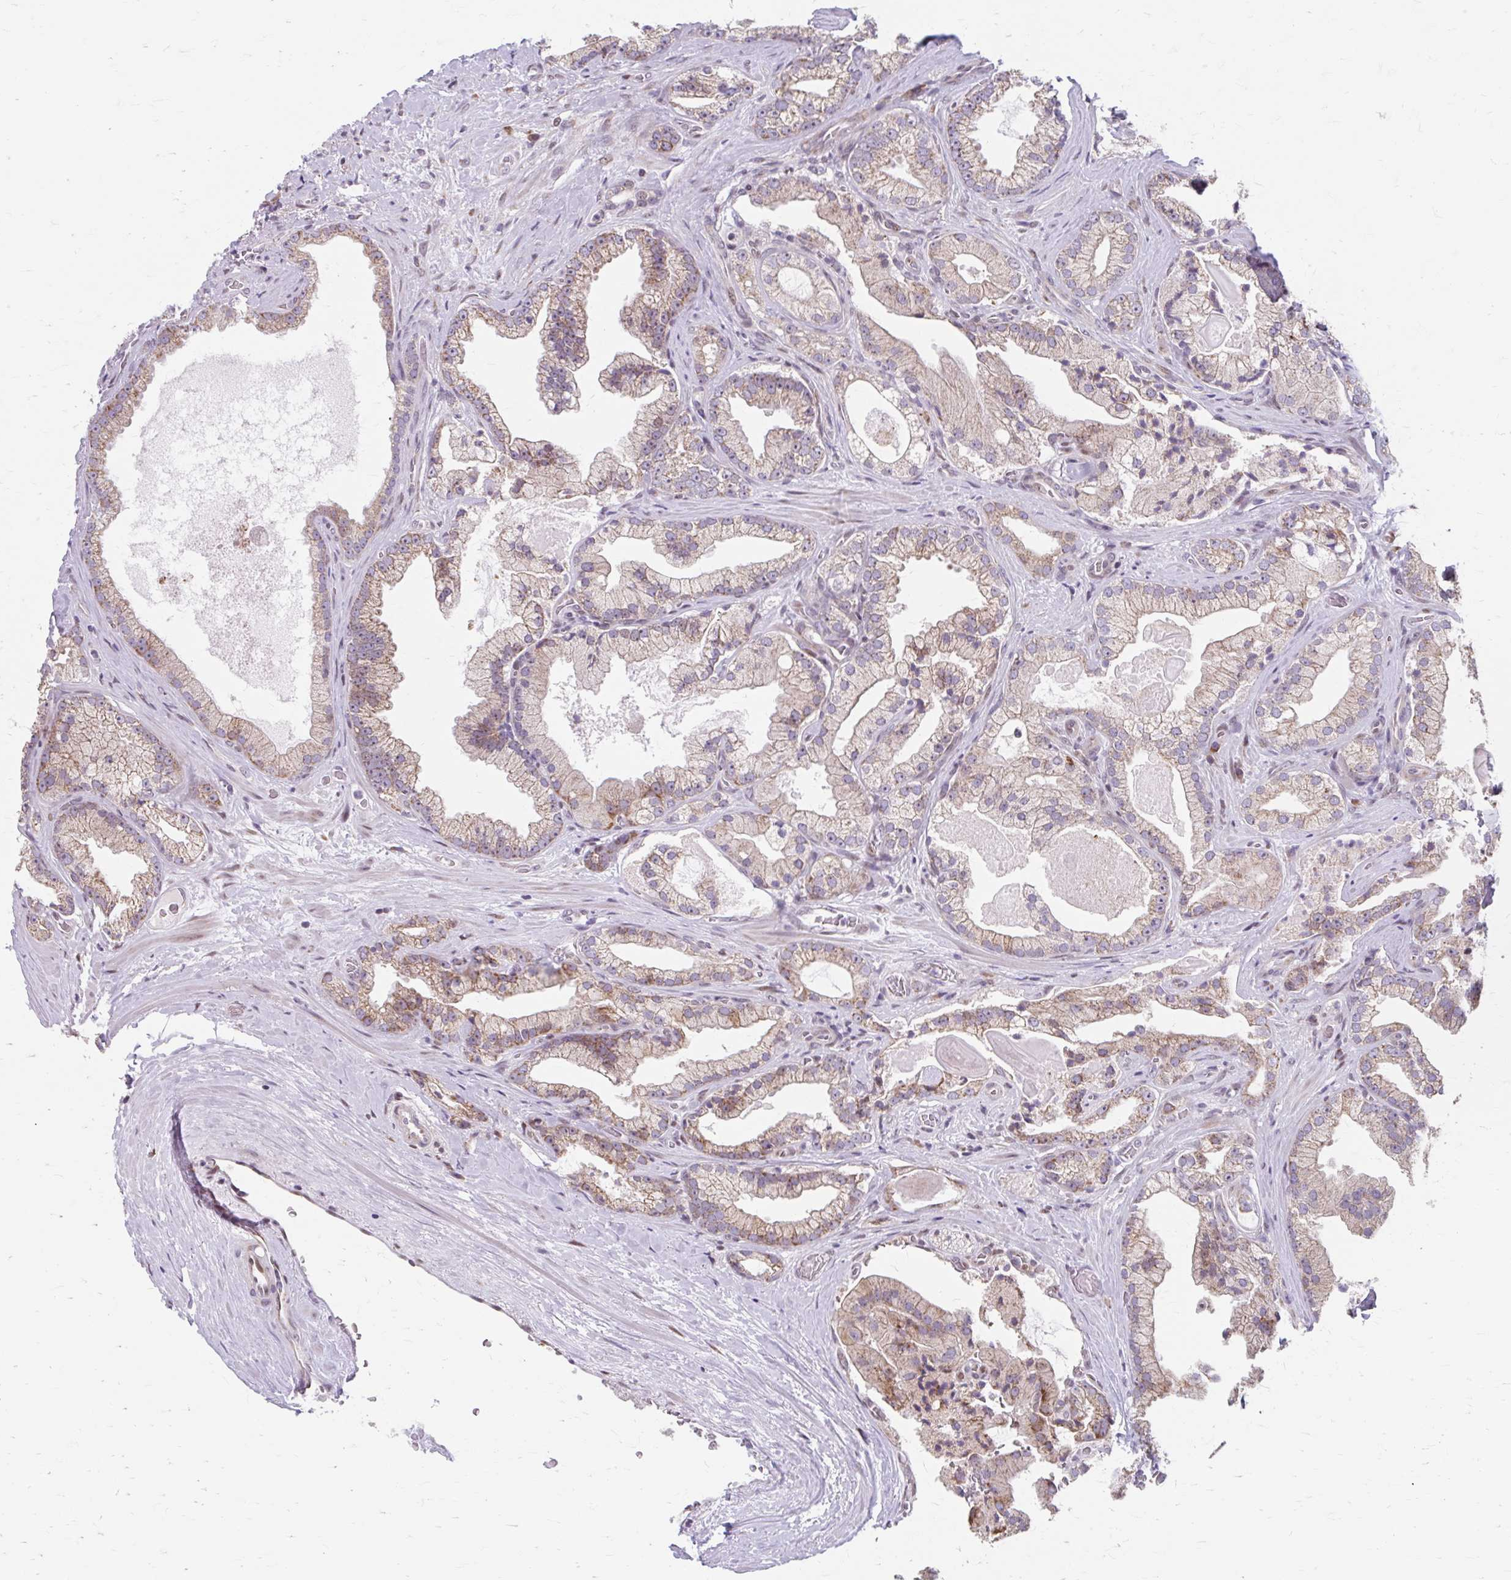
{"staining": {"intensity": "moderate", "quantity": "25%-75%", "location": "cytoplasmic/membranous"}, "tissue": "prostate cancer", "cell_type": "Tumor cells", "image_type": "cancer", "snomed": [{"axis": "morphology", "description": "Adenocarcinoma, High grade"}, {"axis": "topography", "description": "Prostate"}], "caption": "The image exhibits immunohistochemical staining of prostate high-grade adenocarcinoma. There is moderate cytoplasmic/membranous positivity is appreciated in about 25%-75% of tumor cells. Using DAB (3,3'-diaminobenzidine) (brown) and hematoxylin (blue) stains, captured at high magnification using brightfield microscopy.", "gene": "BEAN1", "patient": {"sex": "male", "age": 68}}